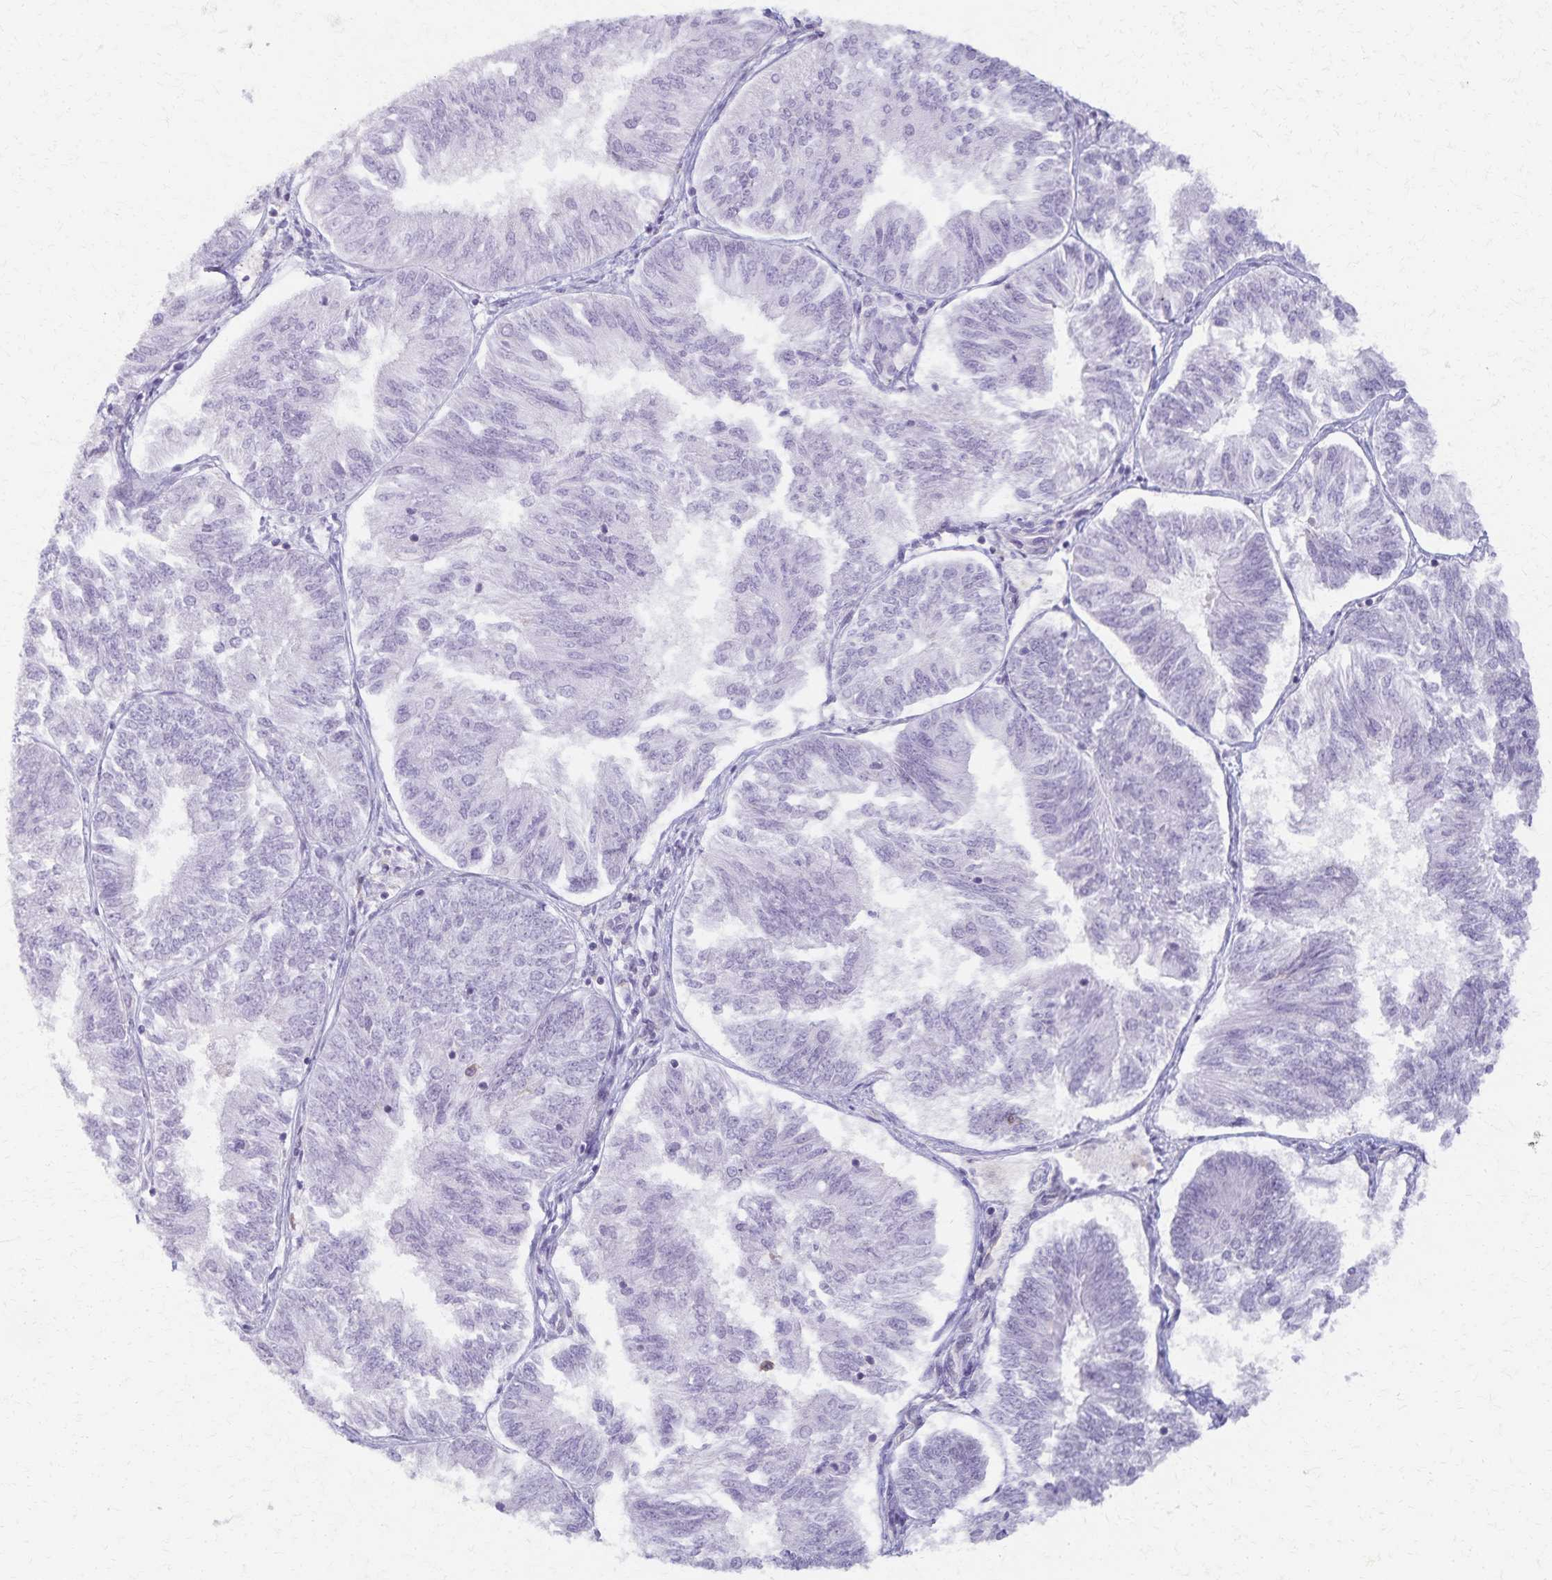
{"staining": {"intensity": "negative", "quantity": "none", "location": "none"}, "tissue": "endometrial cancer", "cell_type": "Tumor cells", "image_type": "cancer", "snomed": [{"axis": "morphology", "description": "Adenocarcinoma, NOS"}, {"axis": "topography", "description": "Endometrium"}], "caption": "Immunohistochemistry of human endometrial cancer demonstrates no expression in tumor cells. The staining was performed using DAB to visualize the protein expression in brown, while the nuclei were stained in blue with hematoxylin (Magnification: 20x).", "gene": "KISS1", "patient": {"sex": "female", "age": 58}}